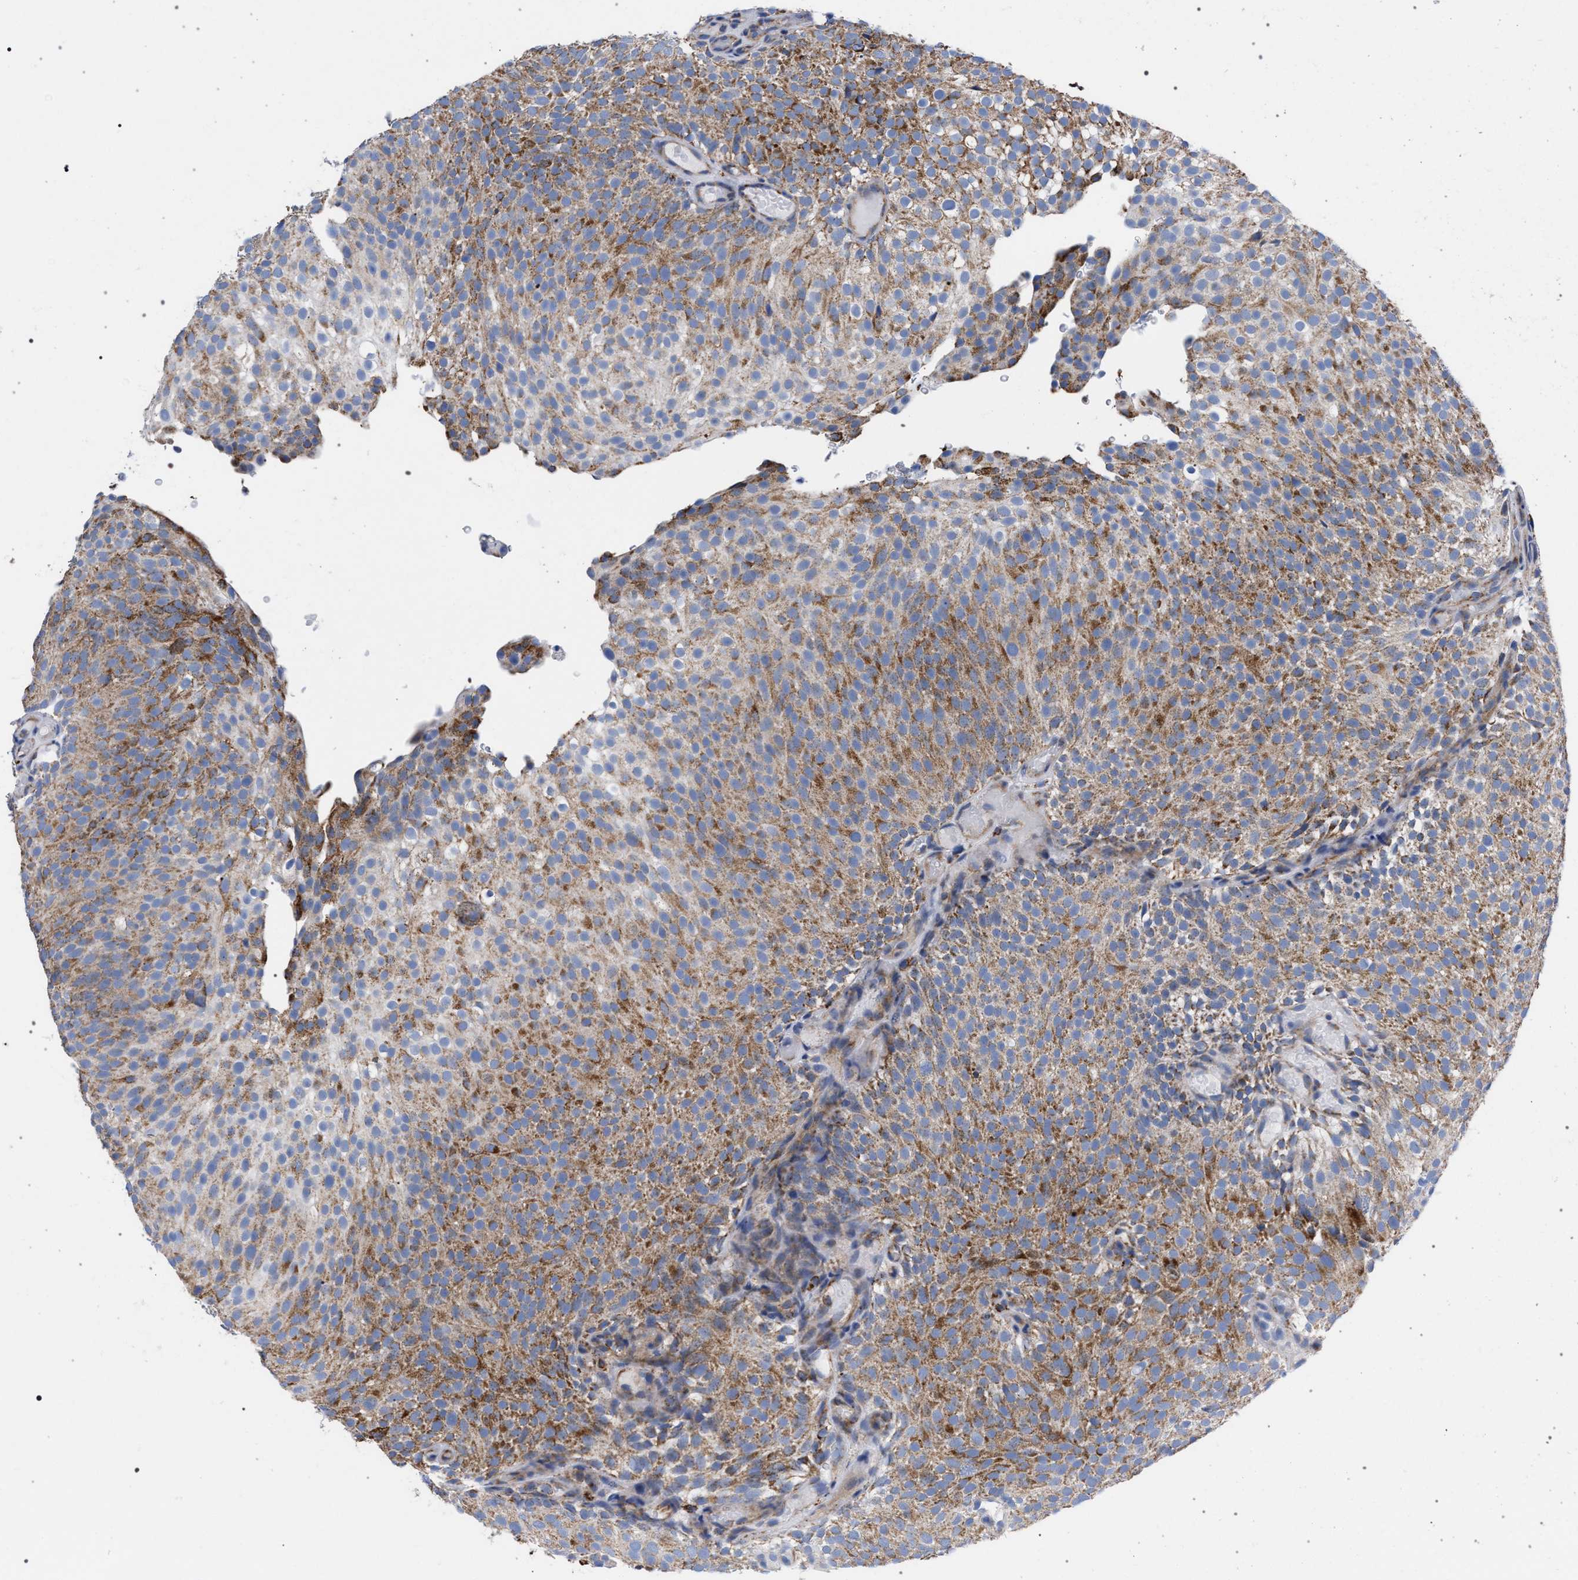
{"staining": {"intensity": "moderate", "quantity": ">75%", "location": "cytoplasmic/membranous"}, "tissue": "urothelial cancer", "cell_type": "Tumor cells", "image_type": "cancer", "snomed": [{"axis": "morphology", "description": "Urothelial carcinoma, Low grade"}, {"axis": "topography", "description": "Urinary bladder"}], "caption": "Protein expression by immunohistochemistry (IHC) exhibits moderate cytoplasmic/membranous positivity in approximately >75% of tumor cells in urothelial carcinoma (low-grade).", "gene": "ACADS", "patient": {"sex": "male", "age": 78}}